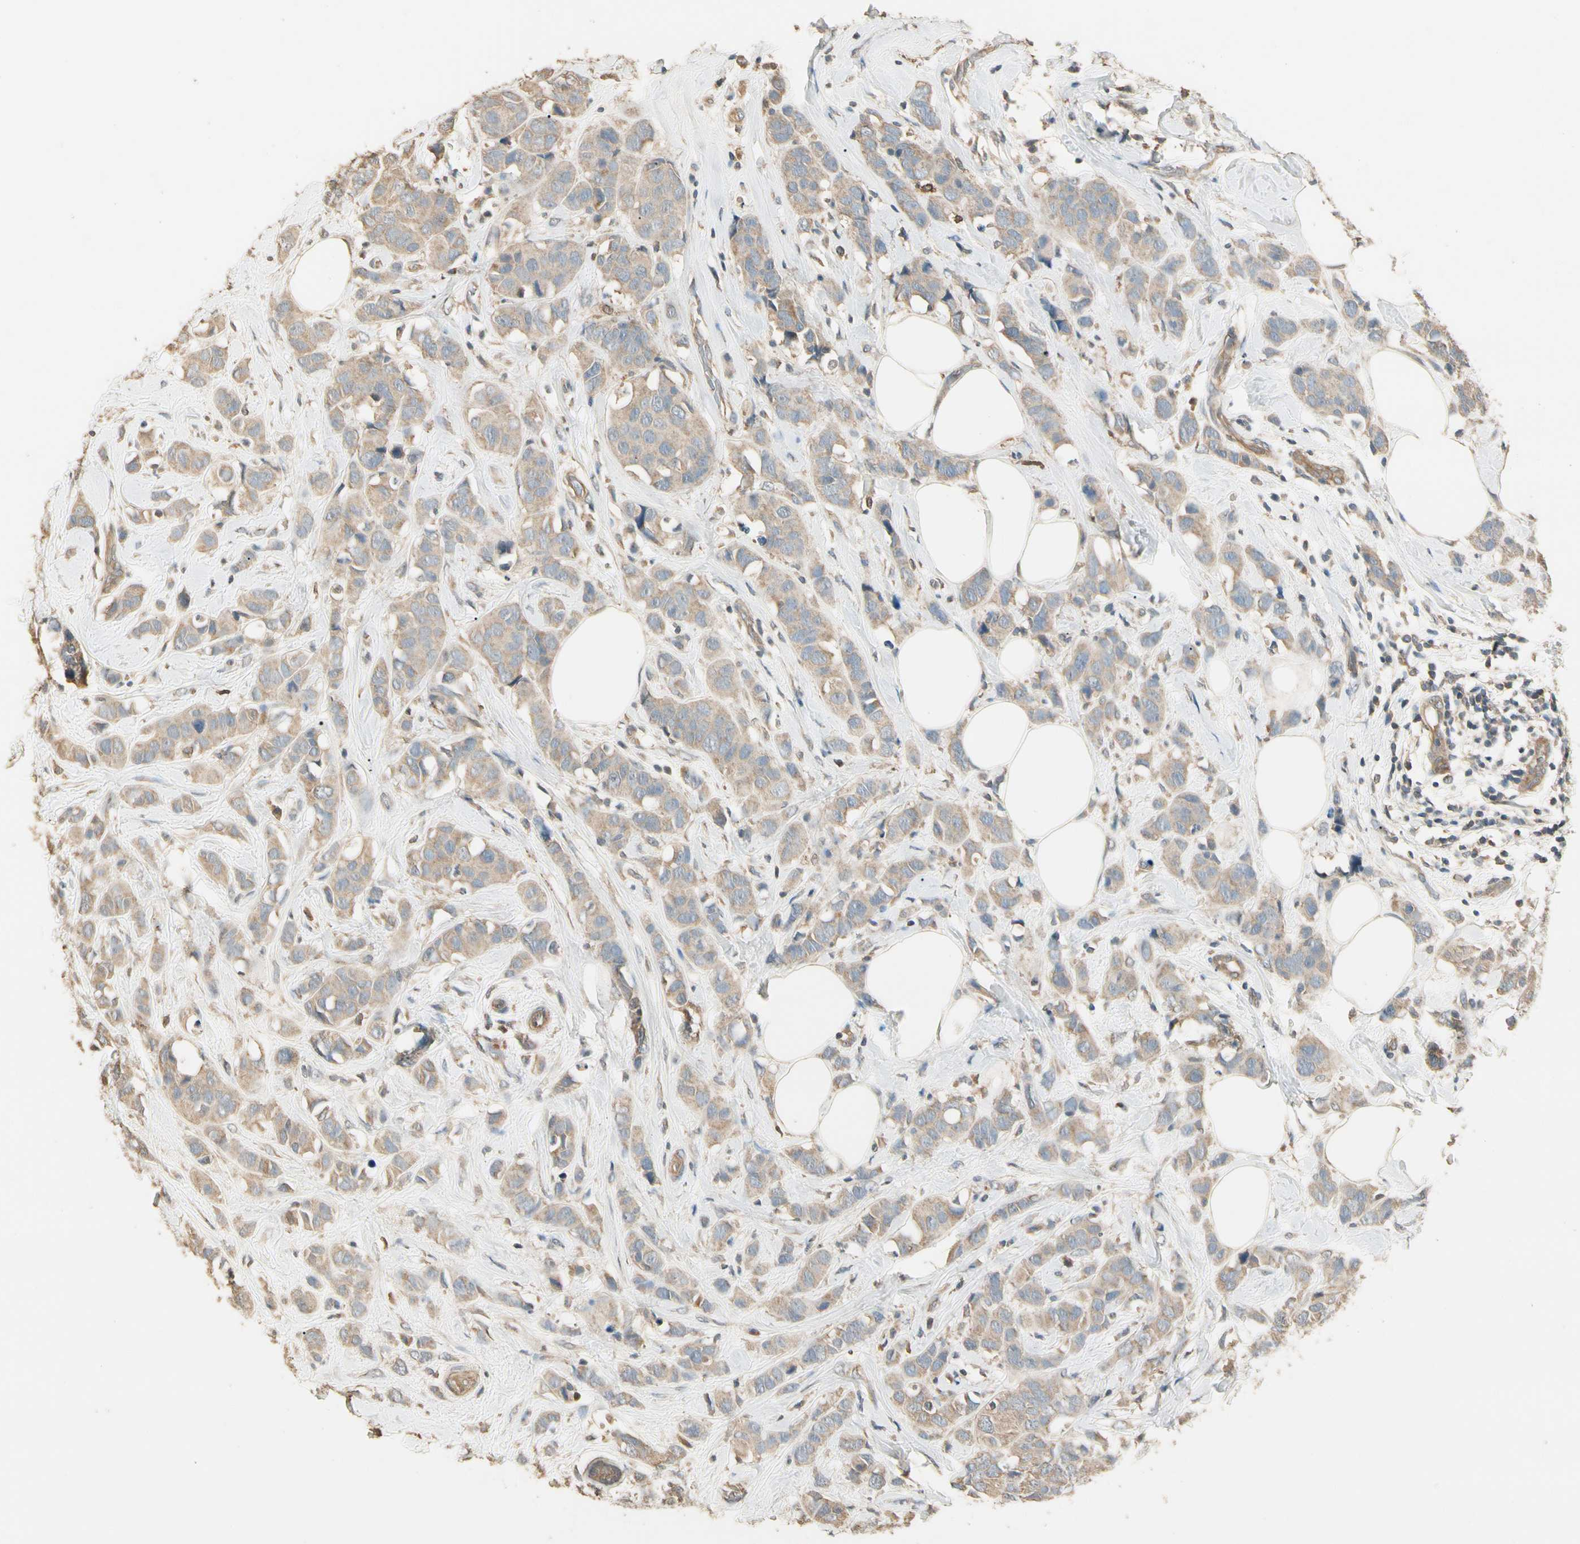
{"staining": {"intensity": "weak", "quantity": ">75%", "location": "cytoplasmic/membranous"}, "tissue": "breast cancer", "cell_type": "Tumor cells", "image_type": "cancer", "snomed": [{"axis": "morphology", "description": "Normal tissue, NOS"}, {"axis": "morphology", "description": "Duct carcinoma"}, {"axis": "topography", "description": "Breast"}], "caption": "A brown stain shows weak cytoplasmic/membranous expression of a protein in breast cancer tumor cells. (DAB IHC, brown staining for protein, blue staining for nuclei).", "gene": "CDH6", "patient": {"sex": "female", "age": 50}}